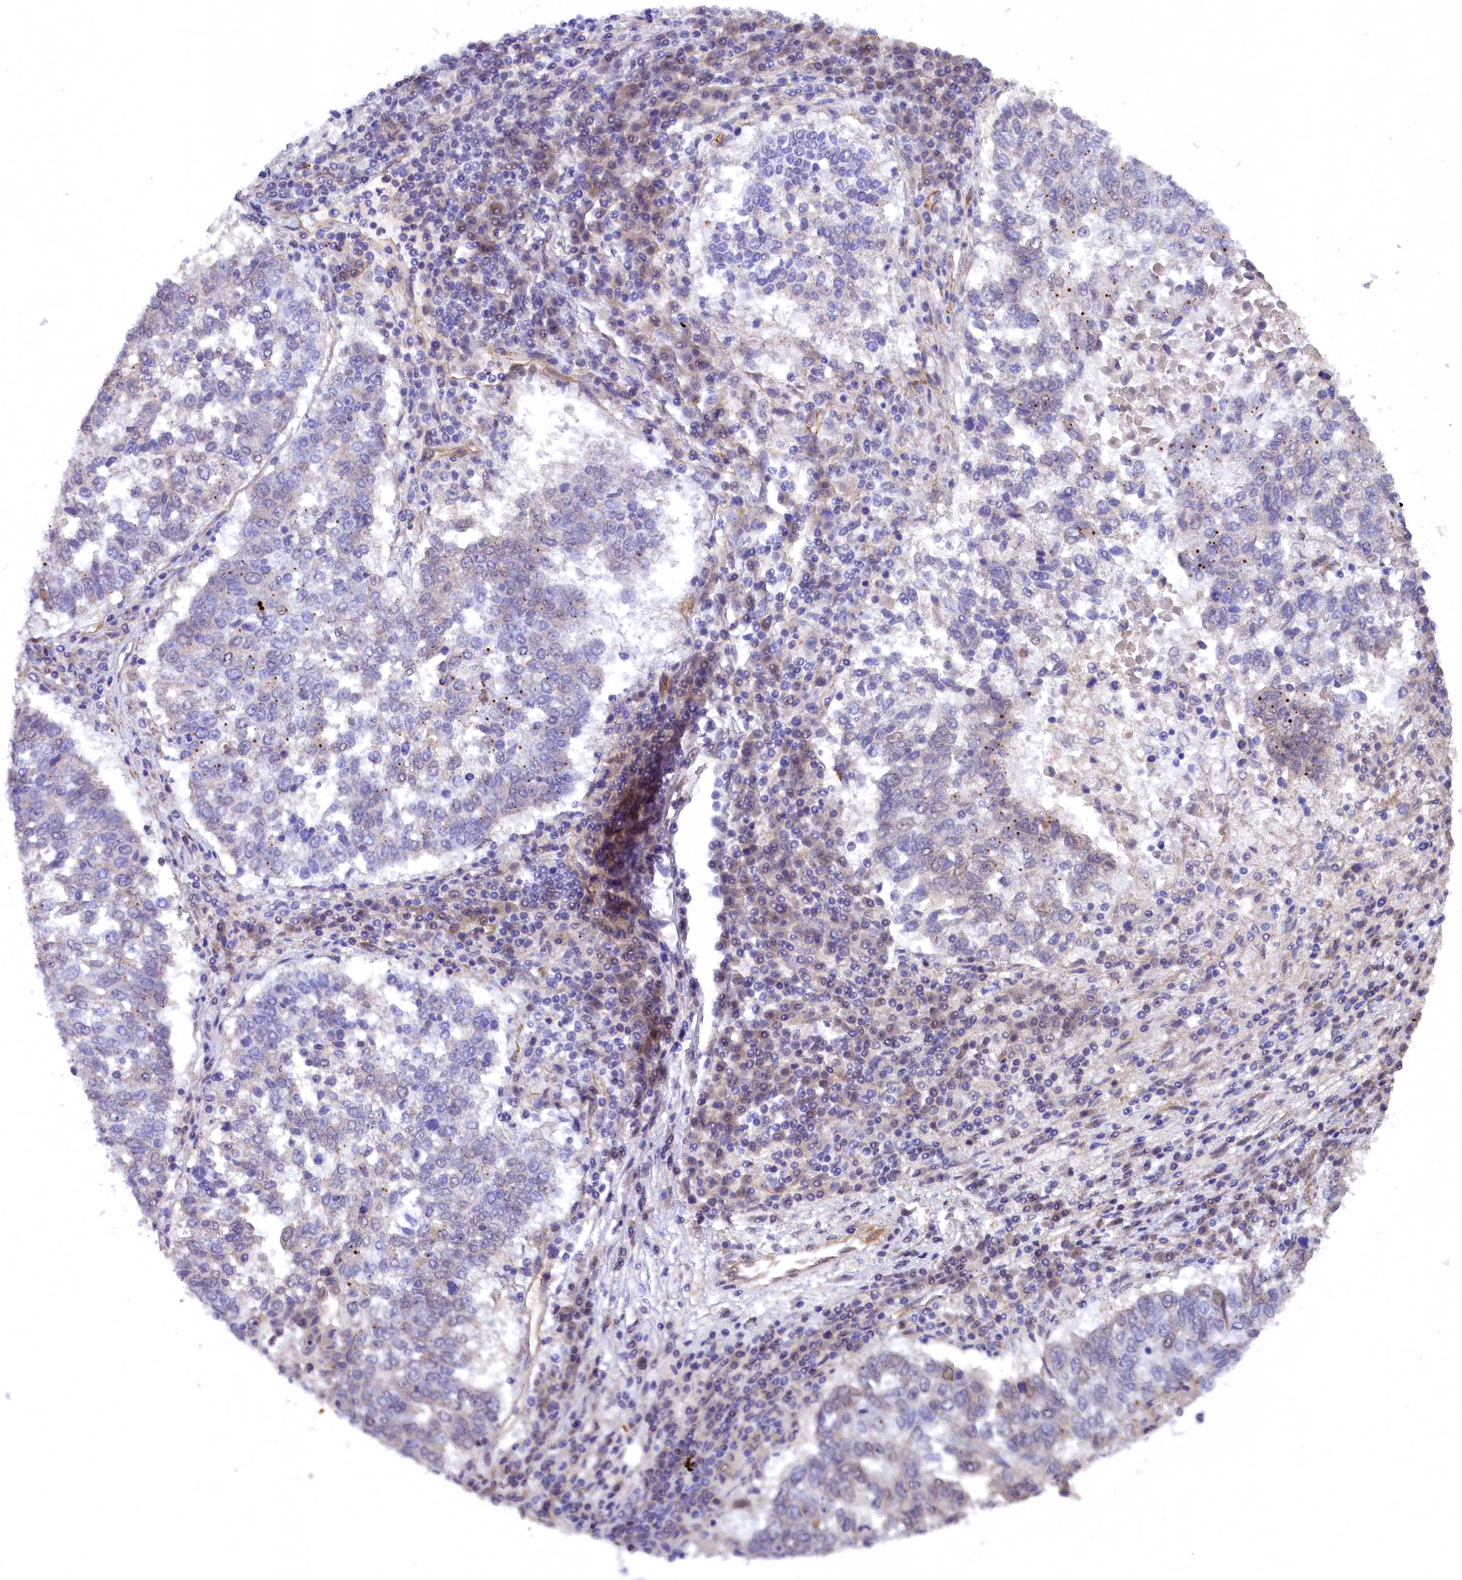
{"staining": {"intensity": "negative", "quantity": "none", "location": "none"}, "tissue": "lung cancer", "cell_type": "Tumor cells", "image_type": "cancer", "snomed": [{"axis": "morphology", "description": "Squamous cell carcinoma, NOS"}, {"axis": "topography", "description": "Lung"}], "caption": "The photomicrograph exhibits no significant positivity in tumor cells of squamous cell carcinoma (lung).", "gene": "ARL14EP", "patient": {"sex": "male", "age": 73}}